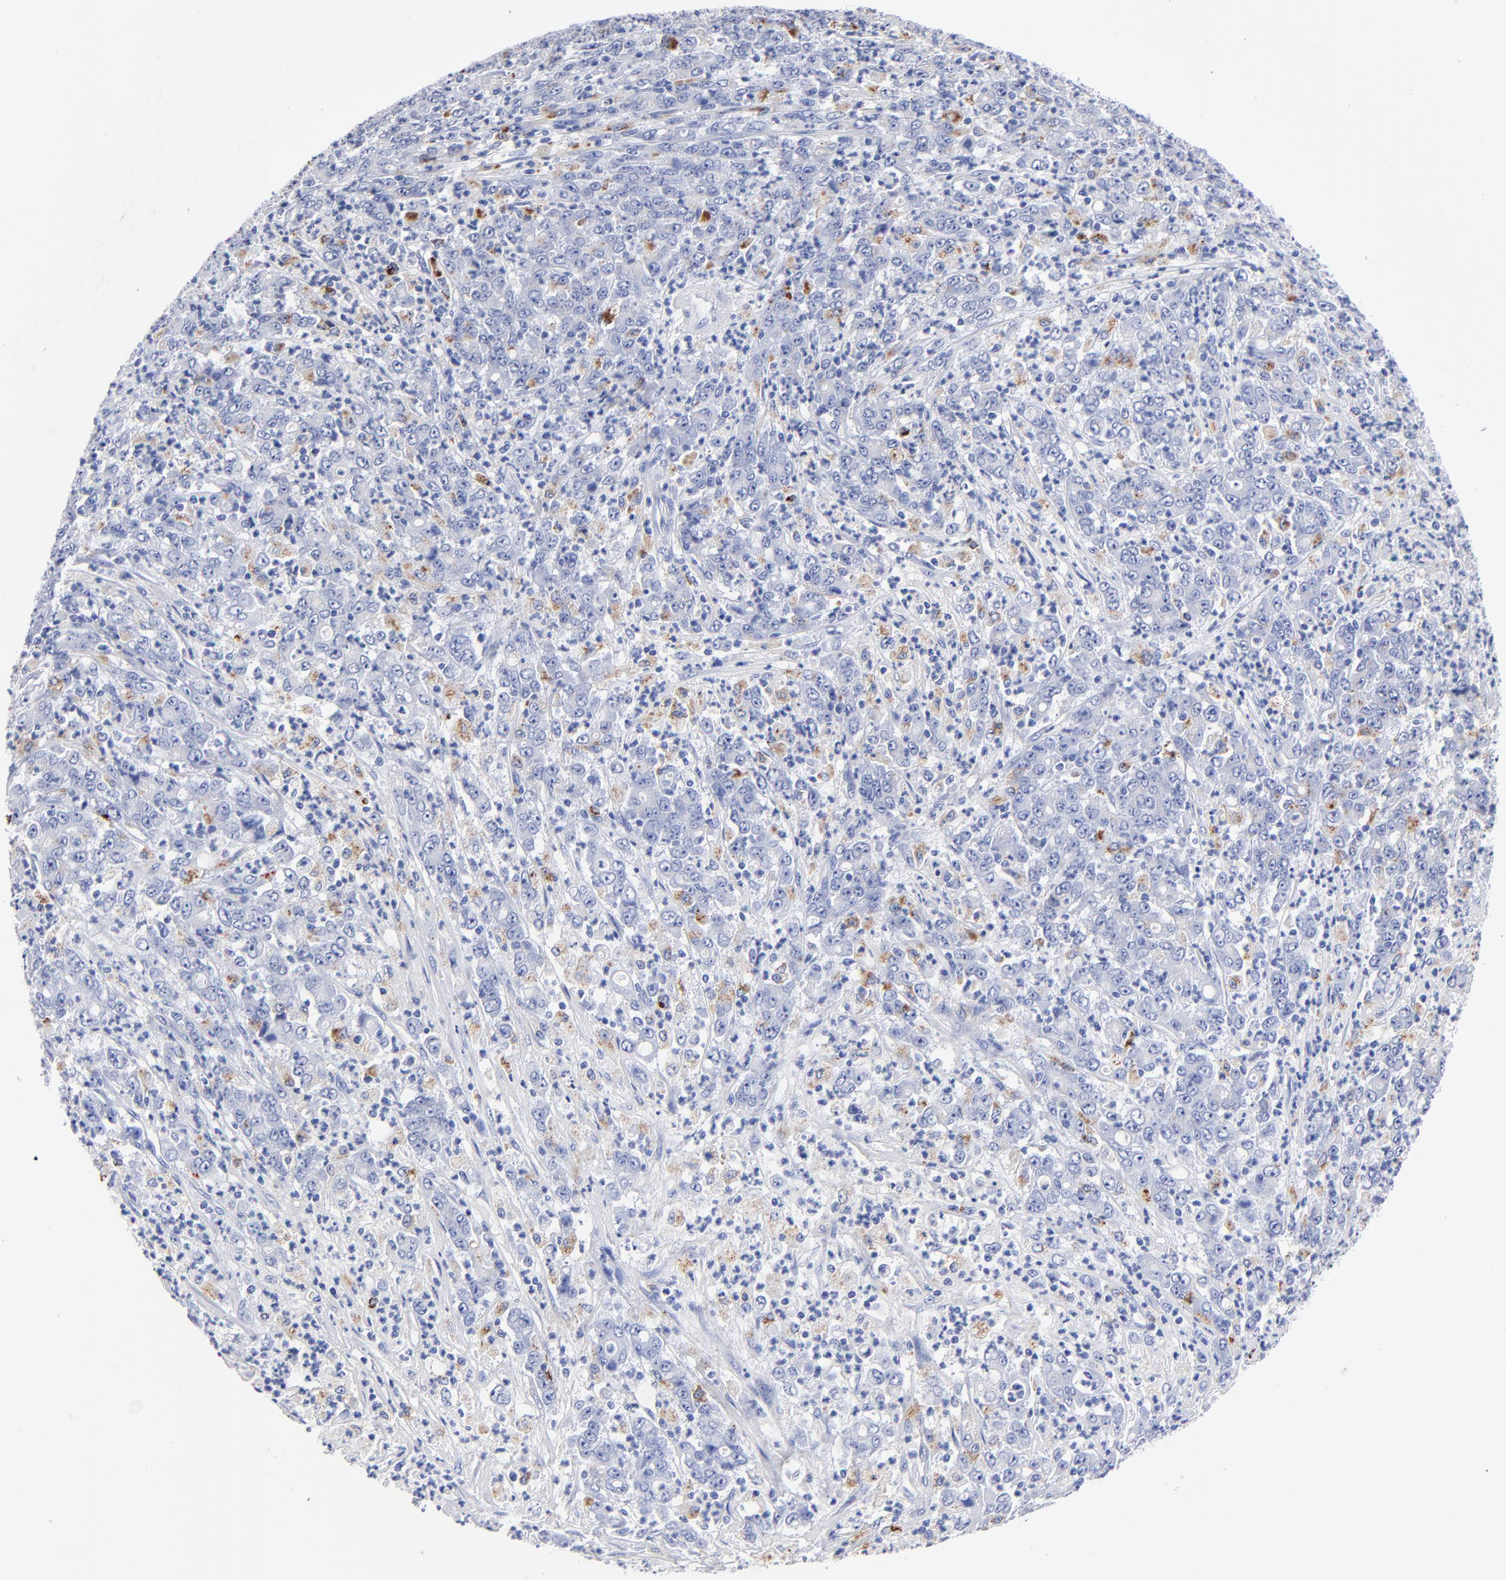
{"staining": {"intensity": "moderate", "quantity": "<25%", "location": "cytoplasmic/membranous"}, "tissue": "stomach cancer", "cell_type": "Tumor cells", "image_type": "cancer", "snomed": [{"axis": "morphology", "description": "Adenocarcinoma, NOS"}, {"axis": "topography", "description": "Stomach, lower"}], "caption": "A photomicrograph showing moderate cytoplasmic/membranous staining in approximately <25% of tumor cells in stomach cancer, as visualized by brown immunohistochemical staining.", "gene": "CPVL", "patient": {"sex": "female", "age": 71}}